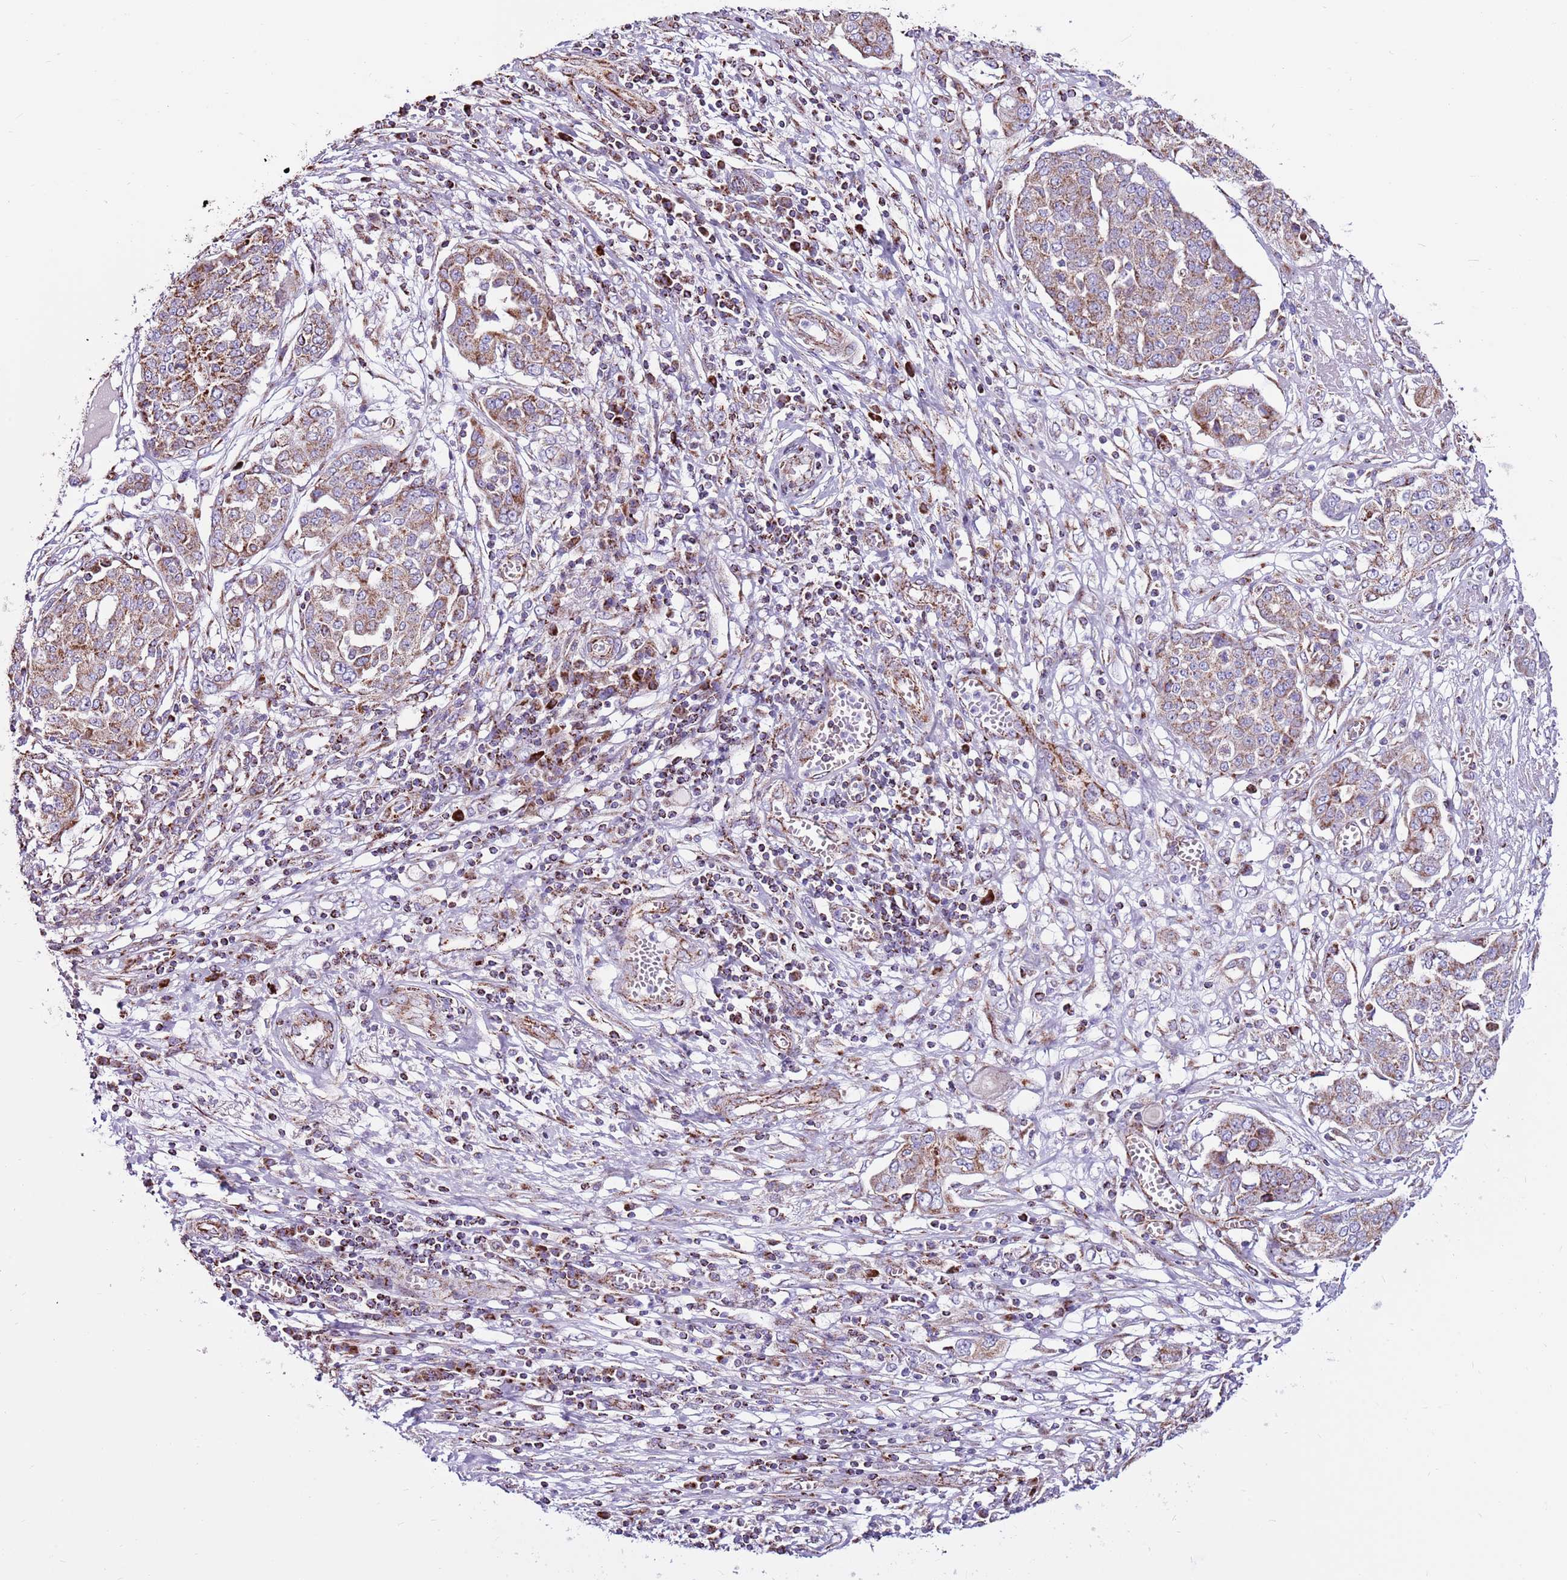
{"staining": {"intensity": "moderate", "quantity": "25%-75%", "location": "cytoplasmic/membranous"}, "tissue": "ovarian cancer", "cell_type": "Tumor cells", "image_type": "cancer", "snomed": [{"axis": "morphology", "description": "Cystadenocarcinoma, serous, NOS"}, {"axis": "topography", "description": "Soft tissue"}, {"axis": "topography", "description": "Ovary"}], "caption": "Ovarian serous cystadenocarcinoma tissue reveals moderate cytoplasmic/membranous positivity in about 25%-75% of tumor cells, visualized by immunohistochemistry.", "gene": "HECTD4", "patient": {"sex": "female", "age": 57}}